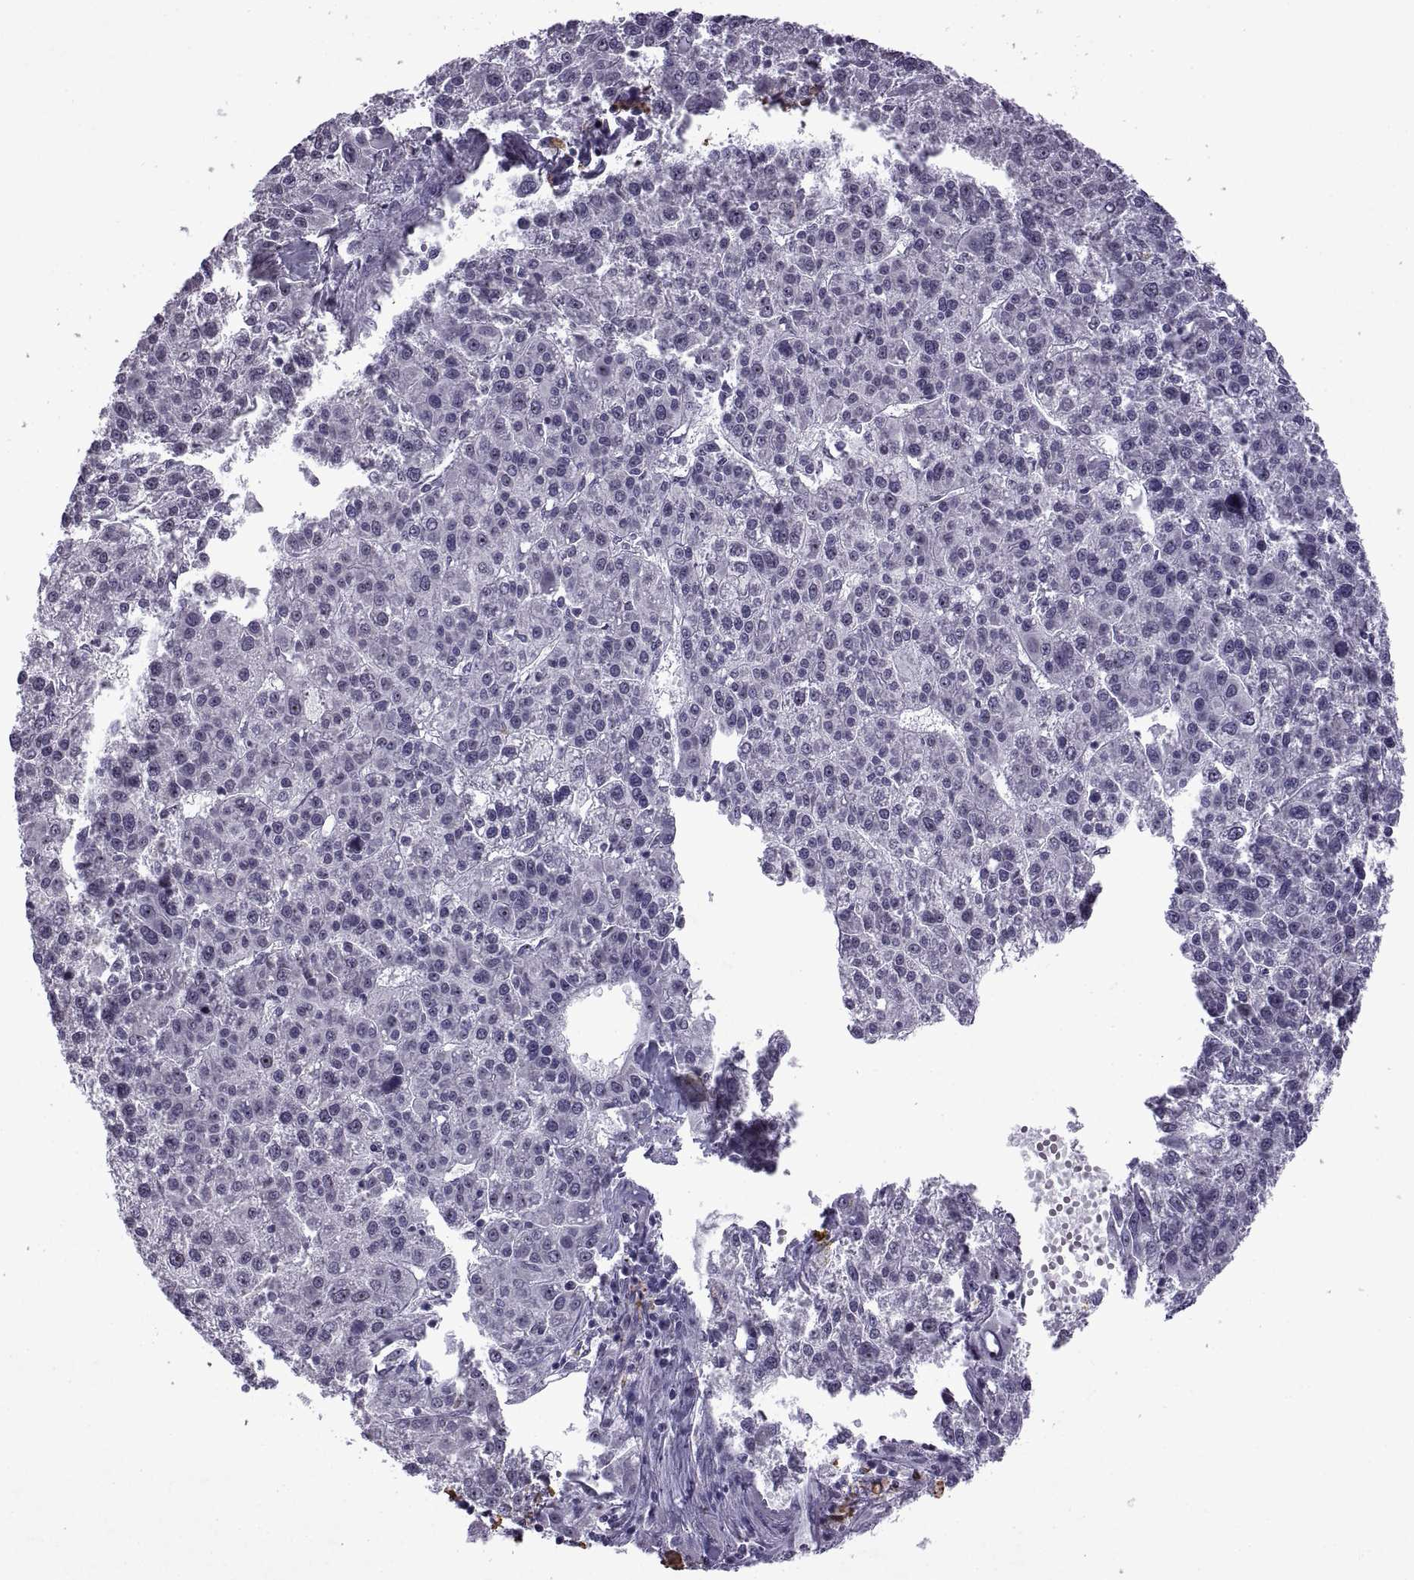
{"staining": {"intensity": "negative", "quantity": "none", "location": "none"}, "tissue": "liver cancer", "cell_type": "Tumor cells", "image_type": "cancer", "snomed": [{"axis": "morphology", "description": "Carcinoma, Hepatocellular, NOS"}, {"axis": "topography", "description": "Liver"}], "caption": "High magnification brightfield microscopy of liver cancer (hepatocellular carcinoma) stained with DAB (brown) and counterstained with hematoxylin (blue): tumor cells show no significant expression.", "gene": "SINHCAF", "patient": {"sex": "female", "age": 58}}